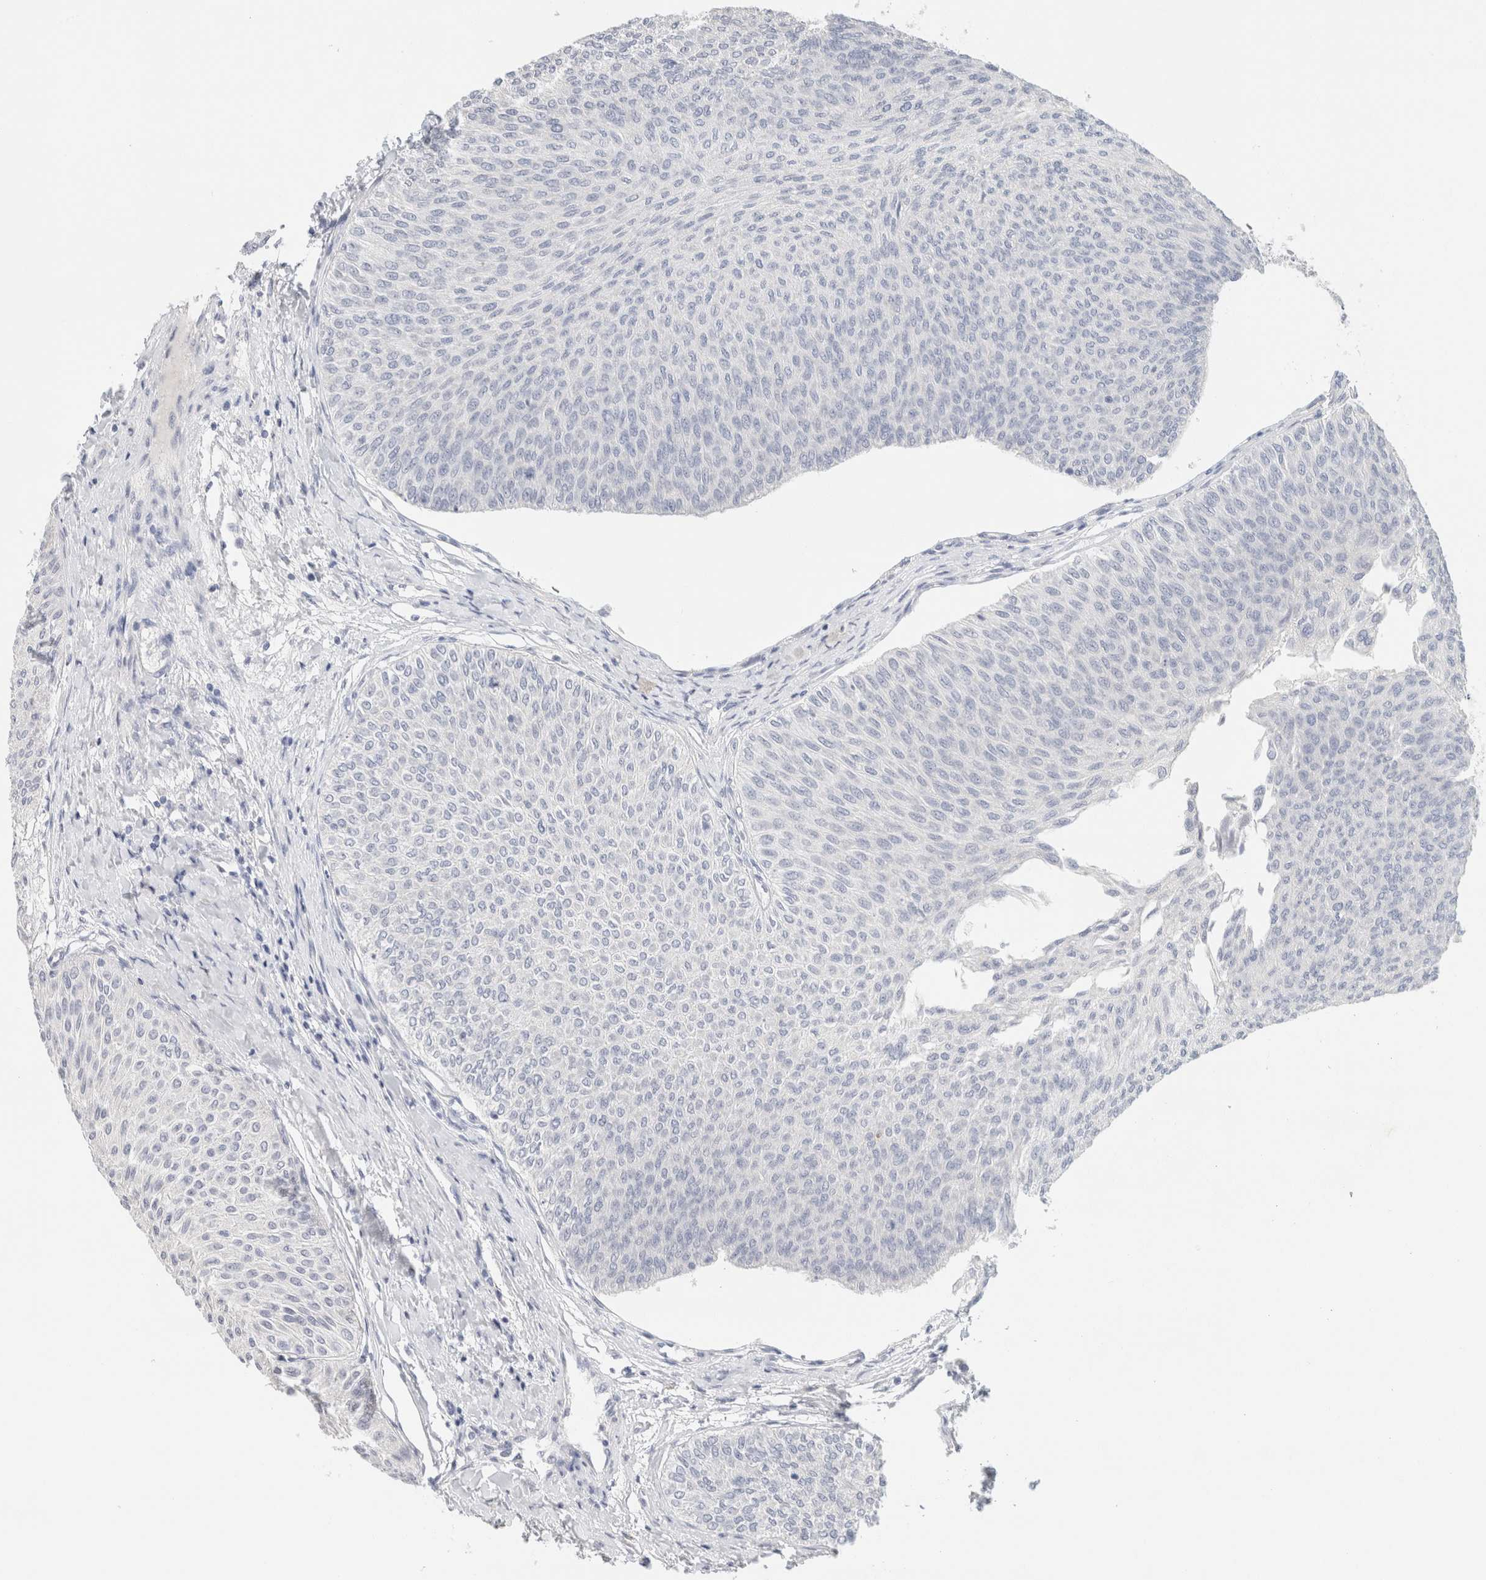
{"staining": {"intensity": "negative", "quantity": "none", "location": "none"}, "tissue": "urothelial cancer", "cell_type": "Tumor cells", "image_type": "cancer", "snomed": [{"axis": "morphology", "description": "Urothelial carcinoma, Low grade"}, {"axis": "topography", "description": "Urinary bladder"}], "caption": "This is an IHC histopathology image of urothelial carcinoma (low-grade). There is no staining in tumor cells.", "gene": "NEFM", "patient": {"sex": "male", "age": 78}}